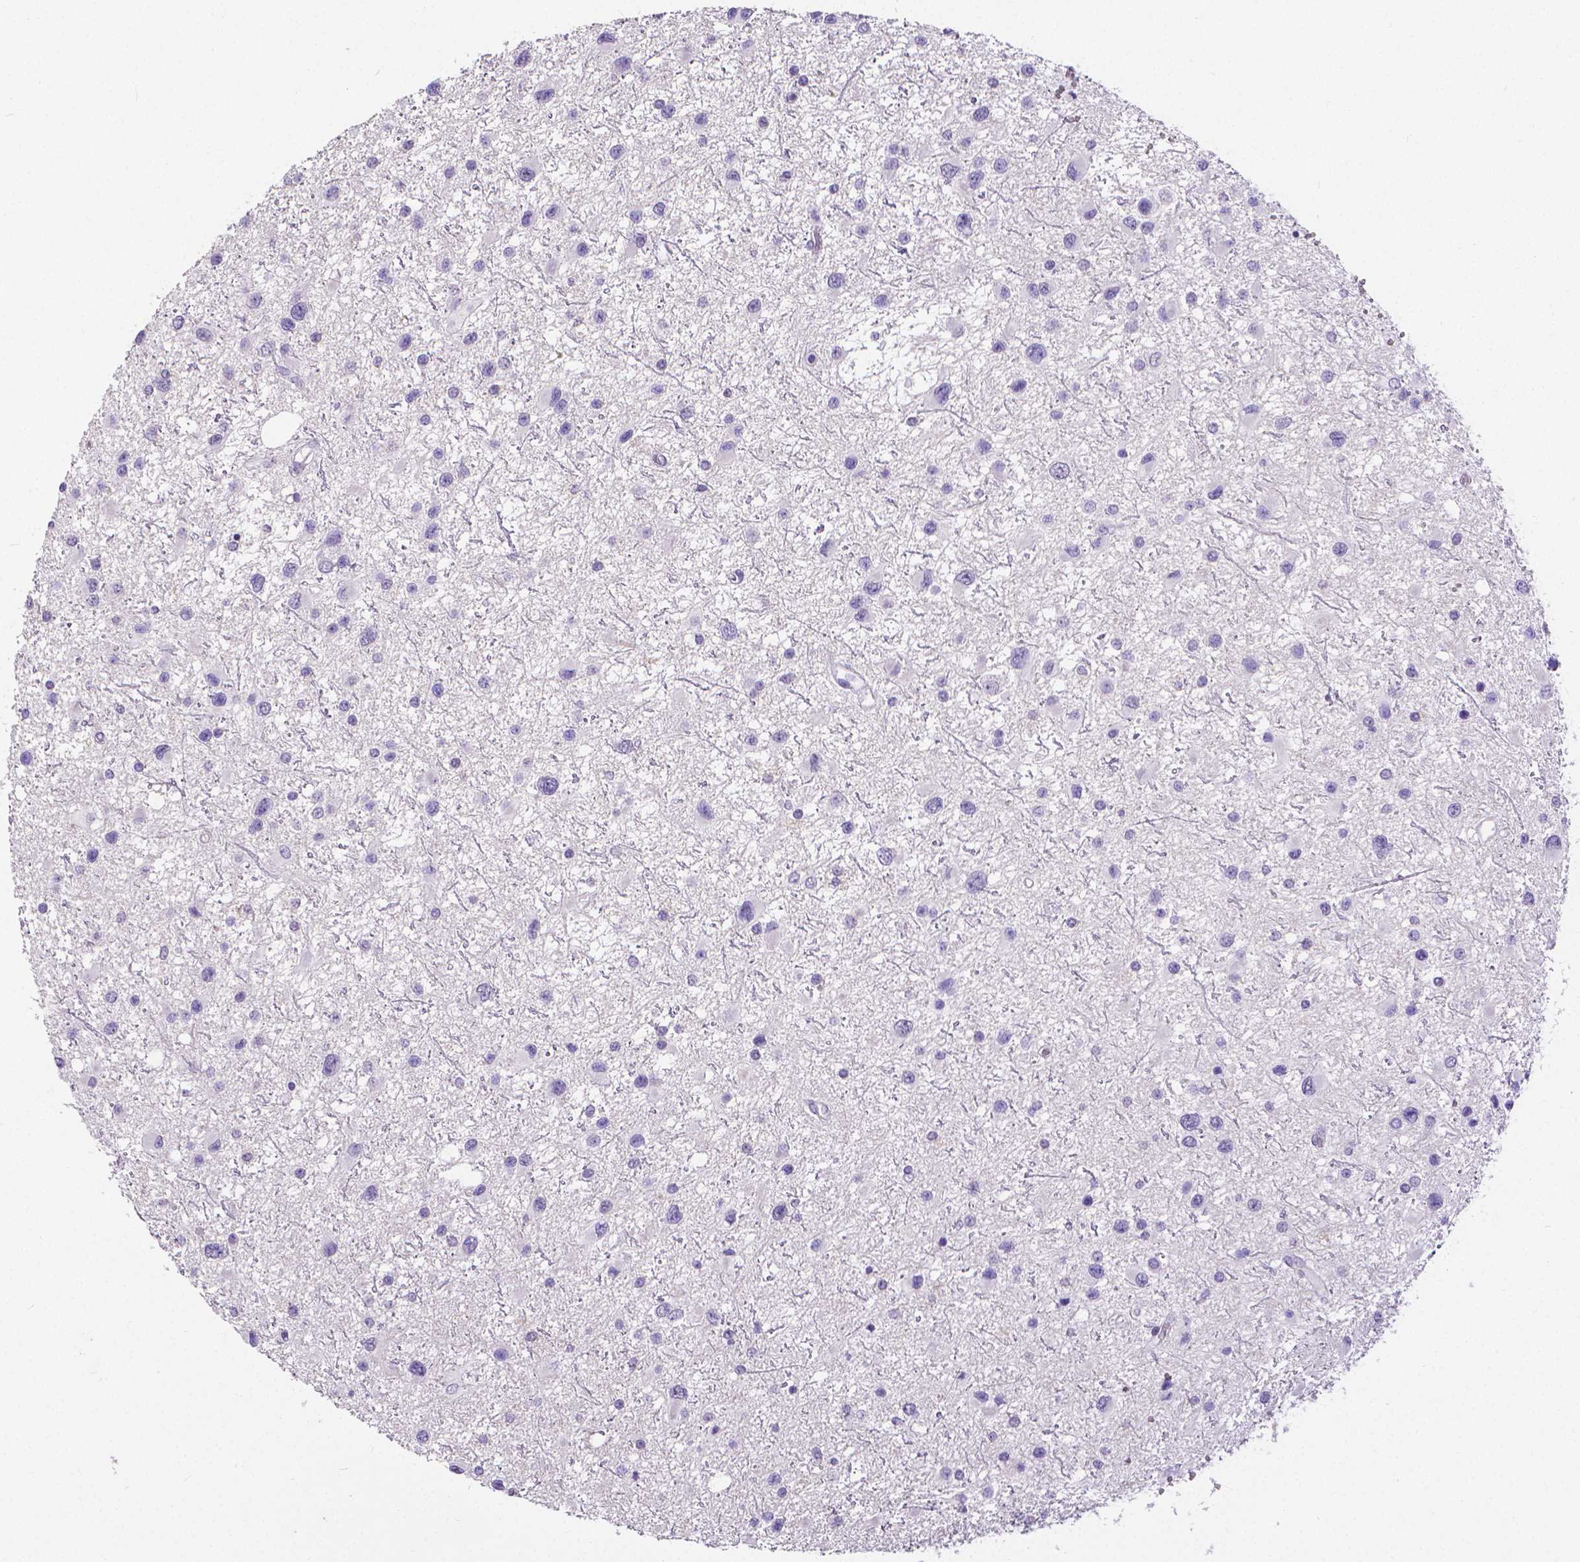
{"staining": {"intensity": "negative", "quantity": "none", "location": "none"}, "tissue": "glioma", "cell_type": "Tumor cells", "image_type": "cancer", "snomed": [{"axis": "morphology", "description": "Glioma, malignant, Low grade"}, {"axis": "topography", "description": "Brain"}], "caption": "Micrograph shows no protein staining in tumor cells of glioma tissue. The staining is performed using DAB brown chromogen with nuclei counter-stained in using hematoxylin.", "gene": "CD4", "patient": {"sex": "female", "age": 32}}